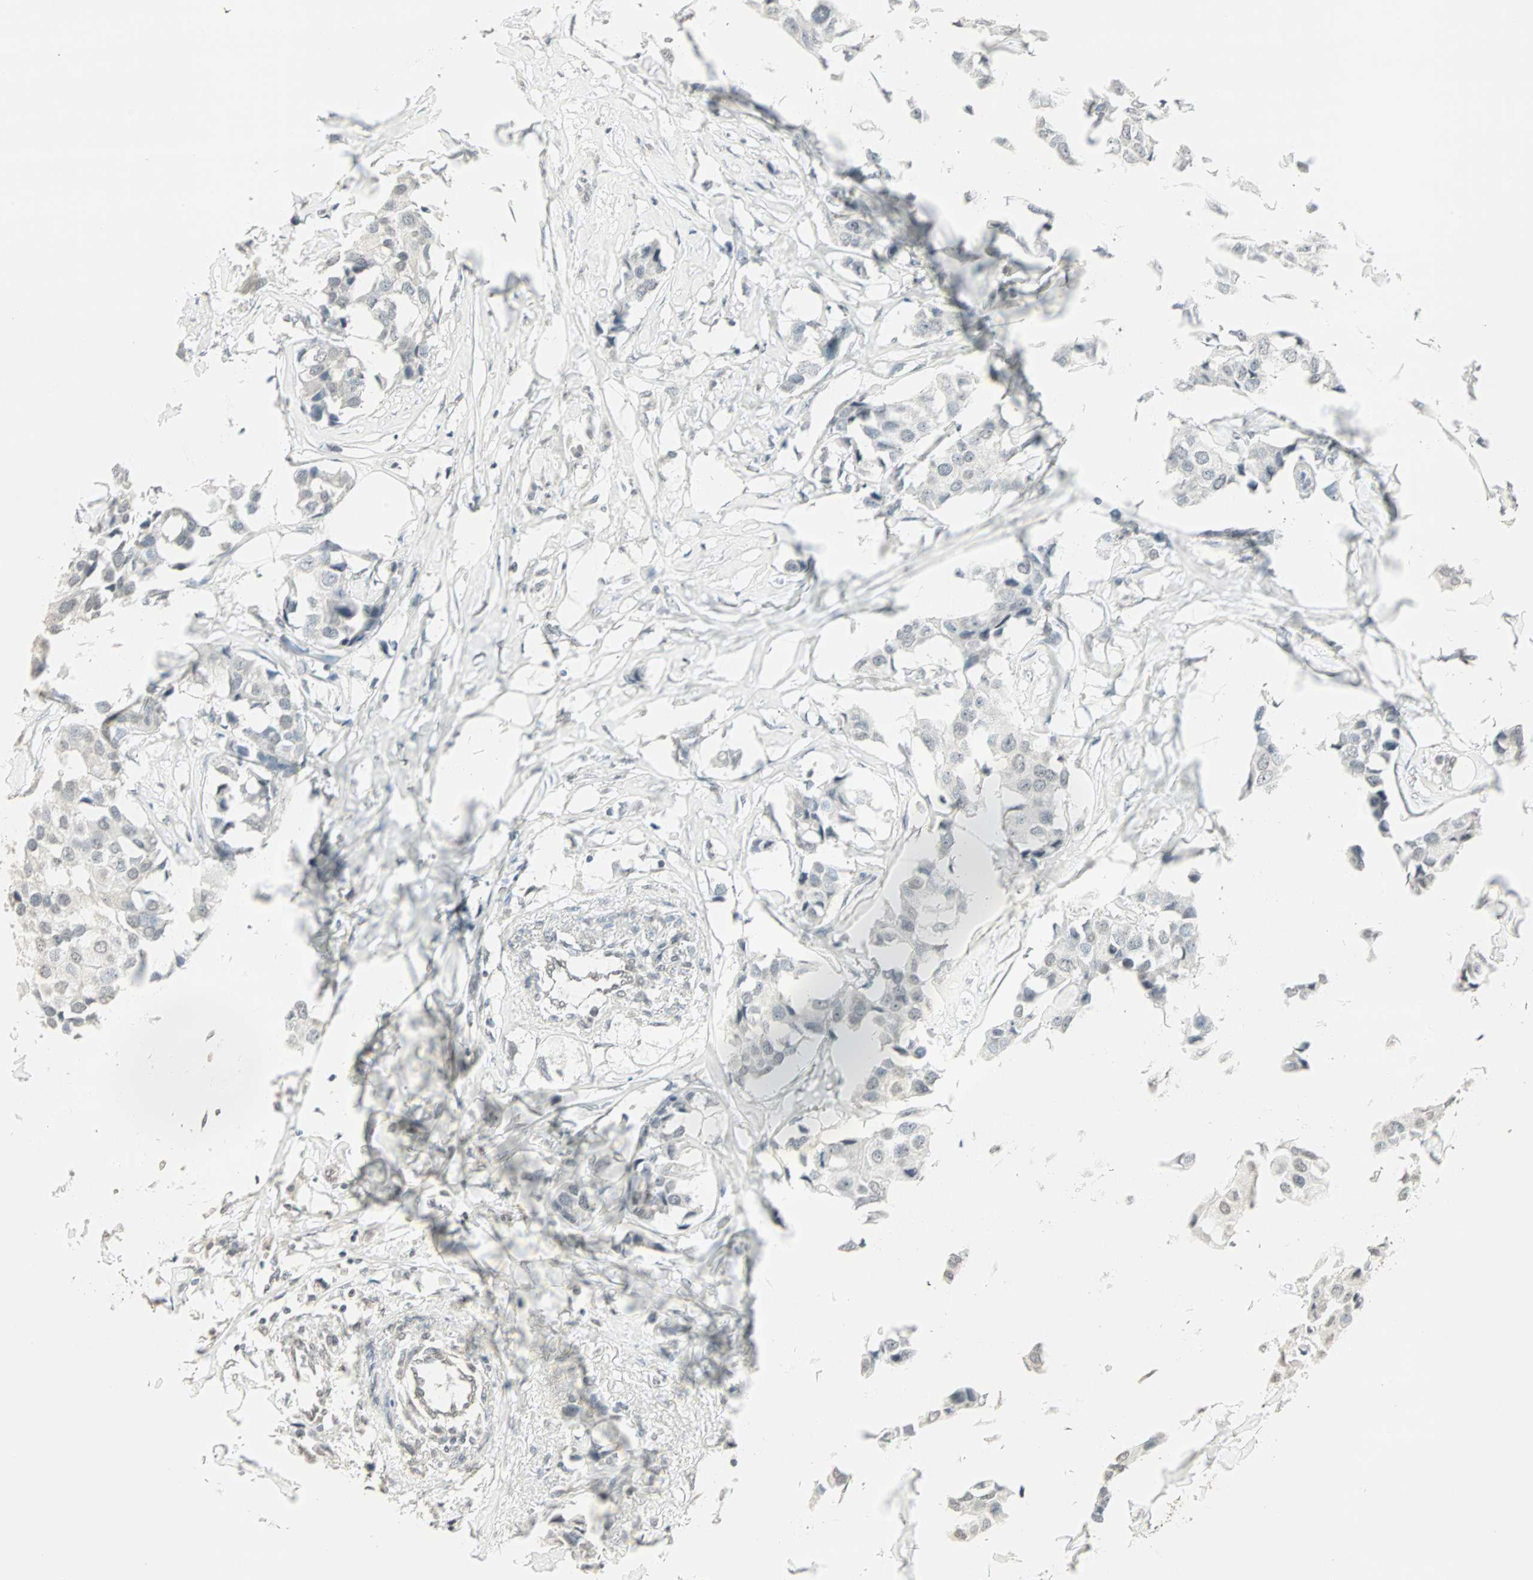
{"staining": {"intensity": "negative", "quantity": "none", "location": "none"}, "tissue": "breast cancer", "cell_type": "Tumor cells", "image_type": "cancer", "snomed": [{"axis": "morphology", "description": "Duct carcinoma"}, {"axis": "topography", "description": "Breast"}], "caption": "A photomicrograph of intraductal carcinoma (breast) stained for a protein displays no brown staining in tumor cells.", "gene": "CBLC", "patient": {"sex": "female", "age": 80}}